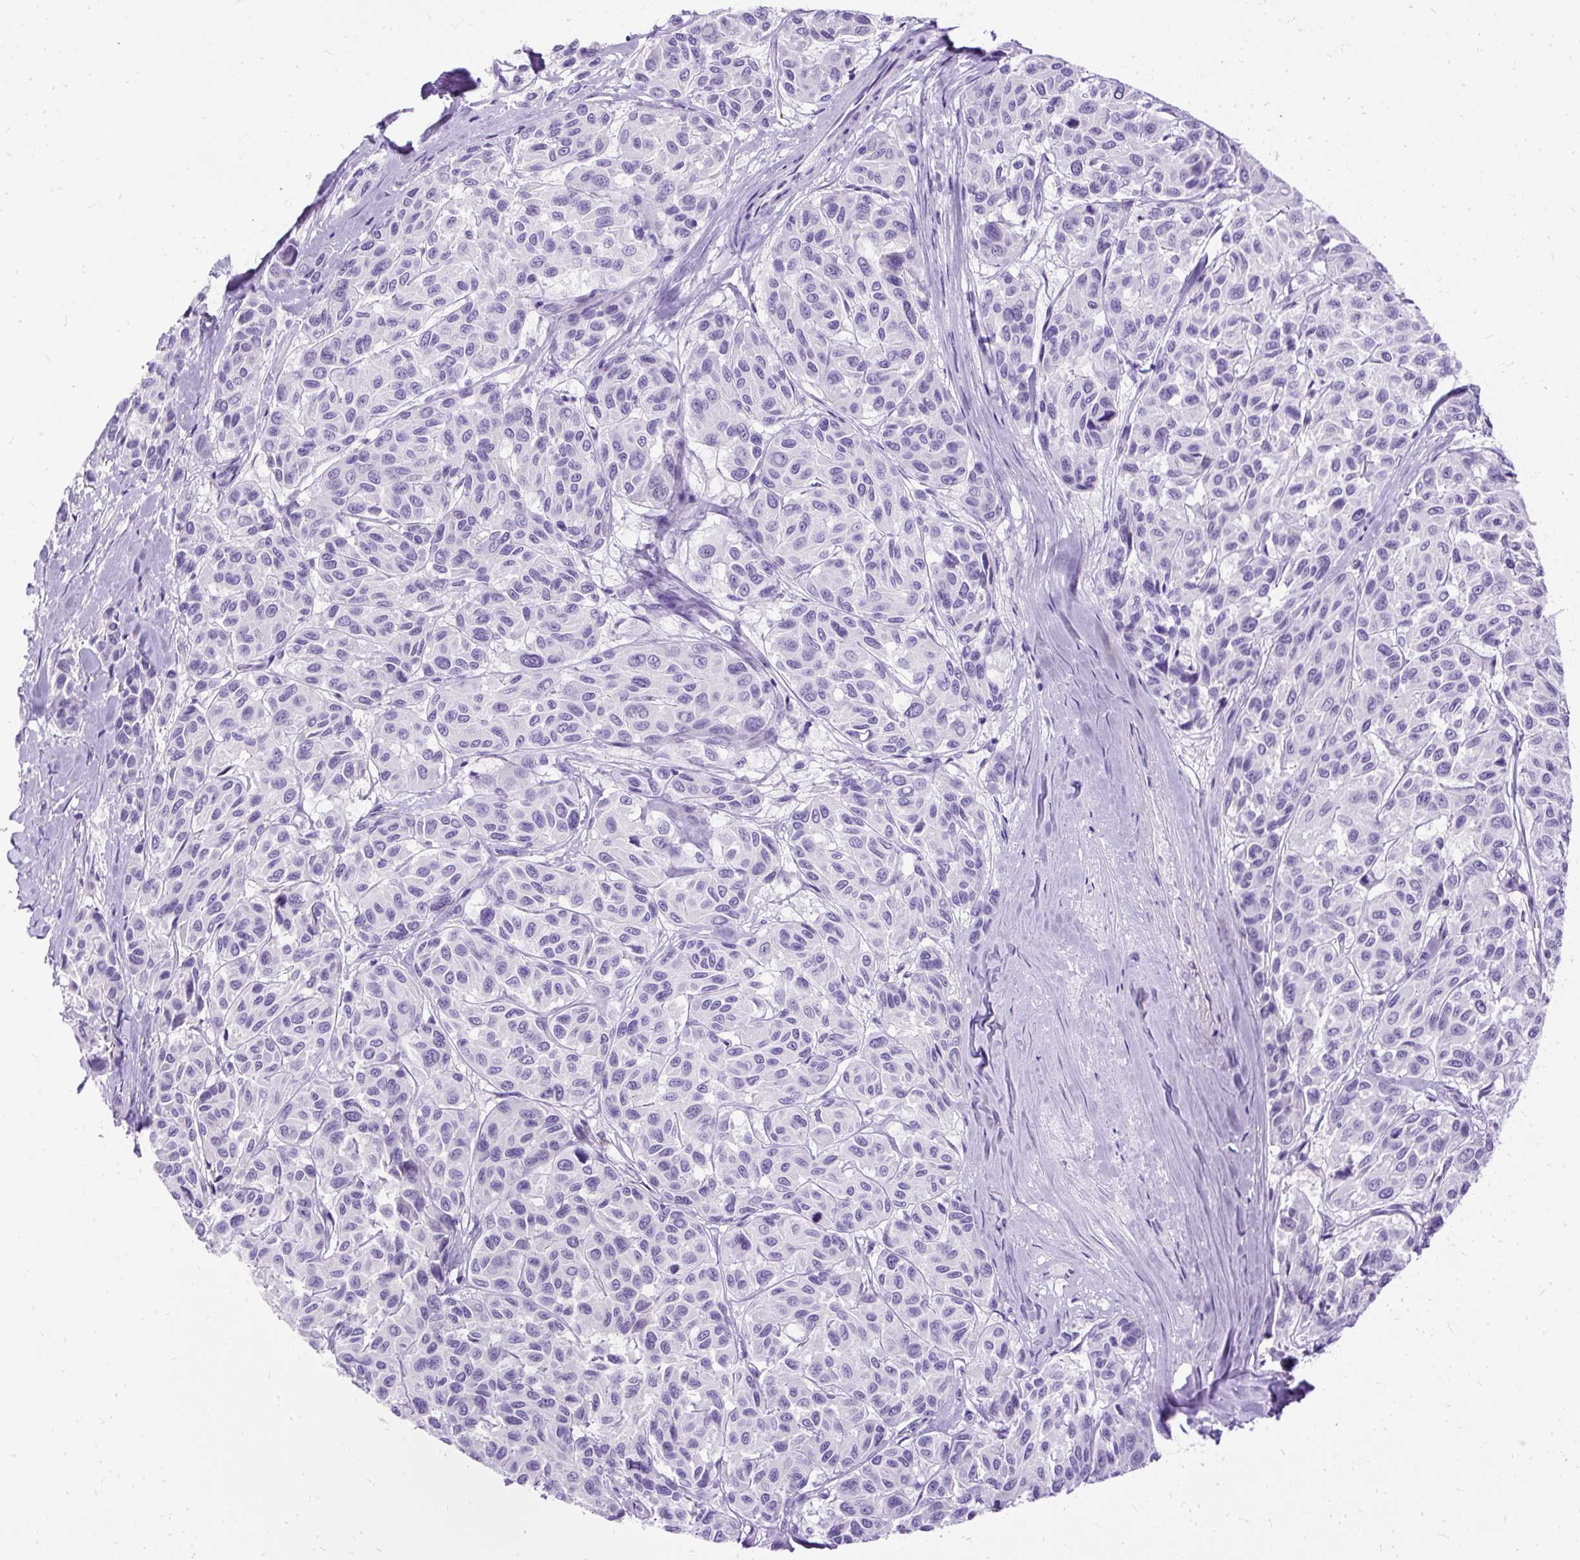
{"staining": {"intensity": "negative", "quantity": "none", "location": "none"}, "tissue": "melanoma", "cell_type": "Tumor cells", "image_type": "cancer", "snomed": [{"axis": "morphology", "description": "Malignant melanoma, NOS"}, {"axis": "topography", "description": "Skin"}], "caption": "Immunohistochemistry (IHC) photomicrograph of neoplastic tissue: human malignant melanoma stained with DAB reveals no significant protein staining in tumor cells.", "gene": "HEY1", "patient": {"sex": "female", "age": 66}}